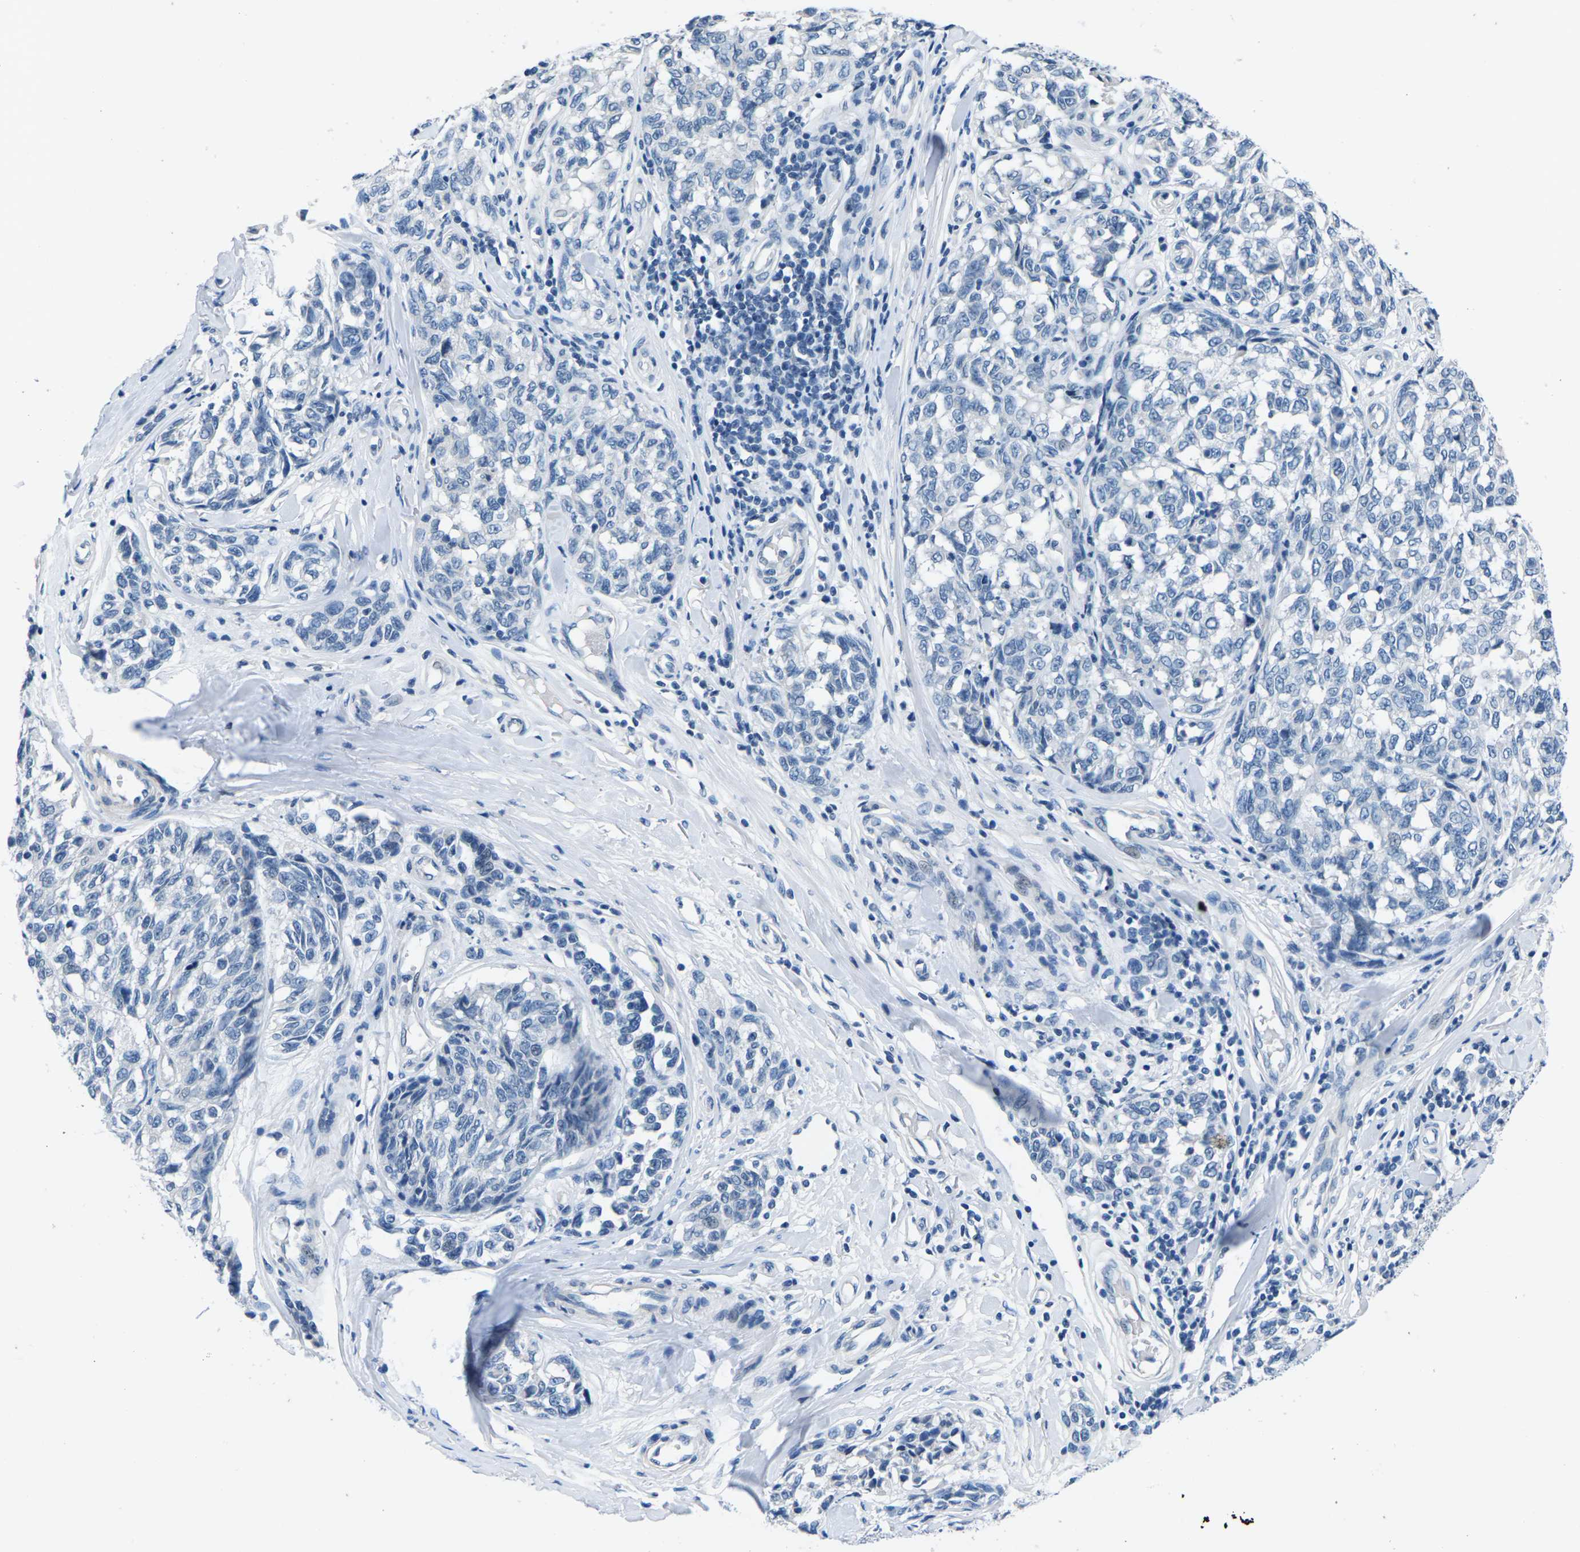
{"staining": {"intensity": "negative", "quantity": "none", "location": "none"}, "tissue": "melanoma", "cell_type": "Tumor cells", "image_type": "cancer", "snomed": [{"axis": "morphology", "description": "Malignant melanoma, NOS"}, {"axis": "topography", "description": "Skin"}], "caption": "Tumor cells show no significant expression in malignant melanoma. The staining is performed using DAB (3,3'-diaminobenzidine) brown chromogen with nuclei counter-stained in using hematoxylin.", "gene": "UMOD", "patient": {"sex": "female", "age": 64}}